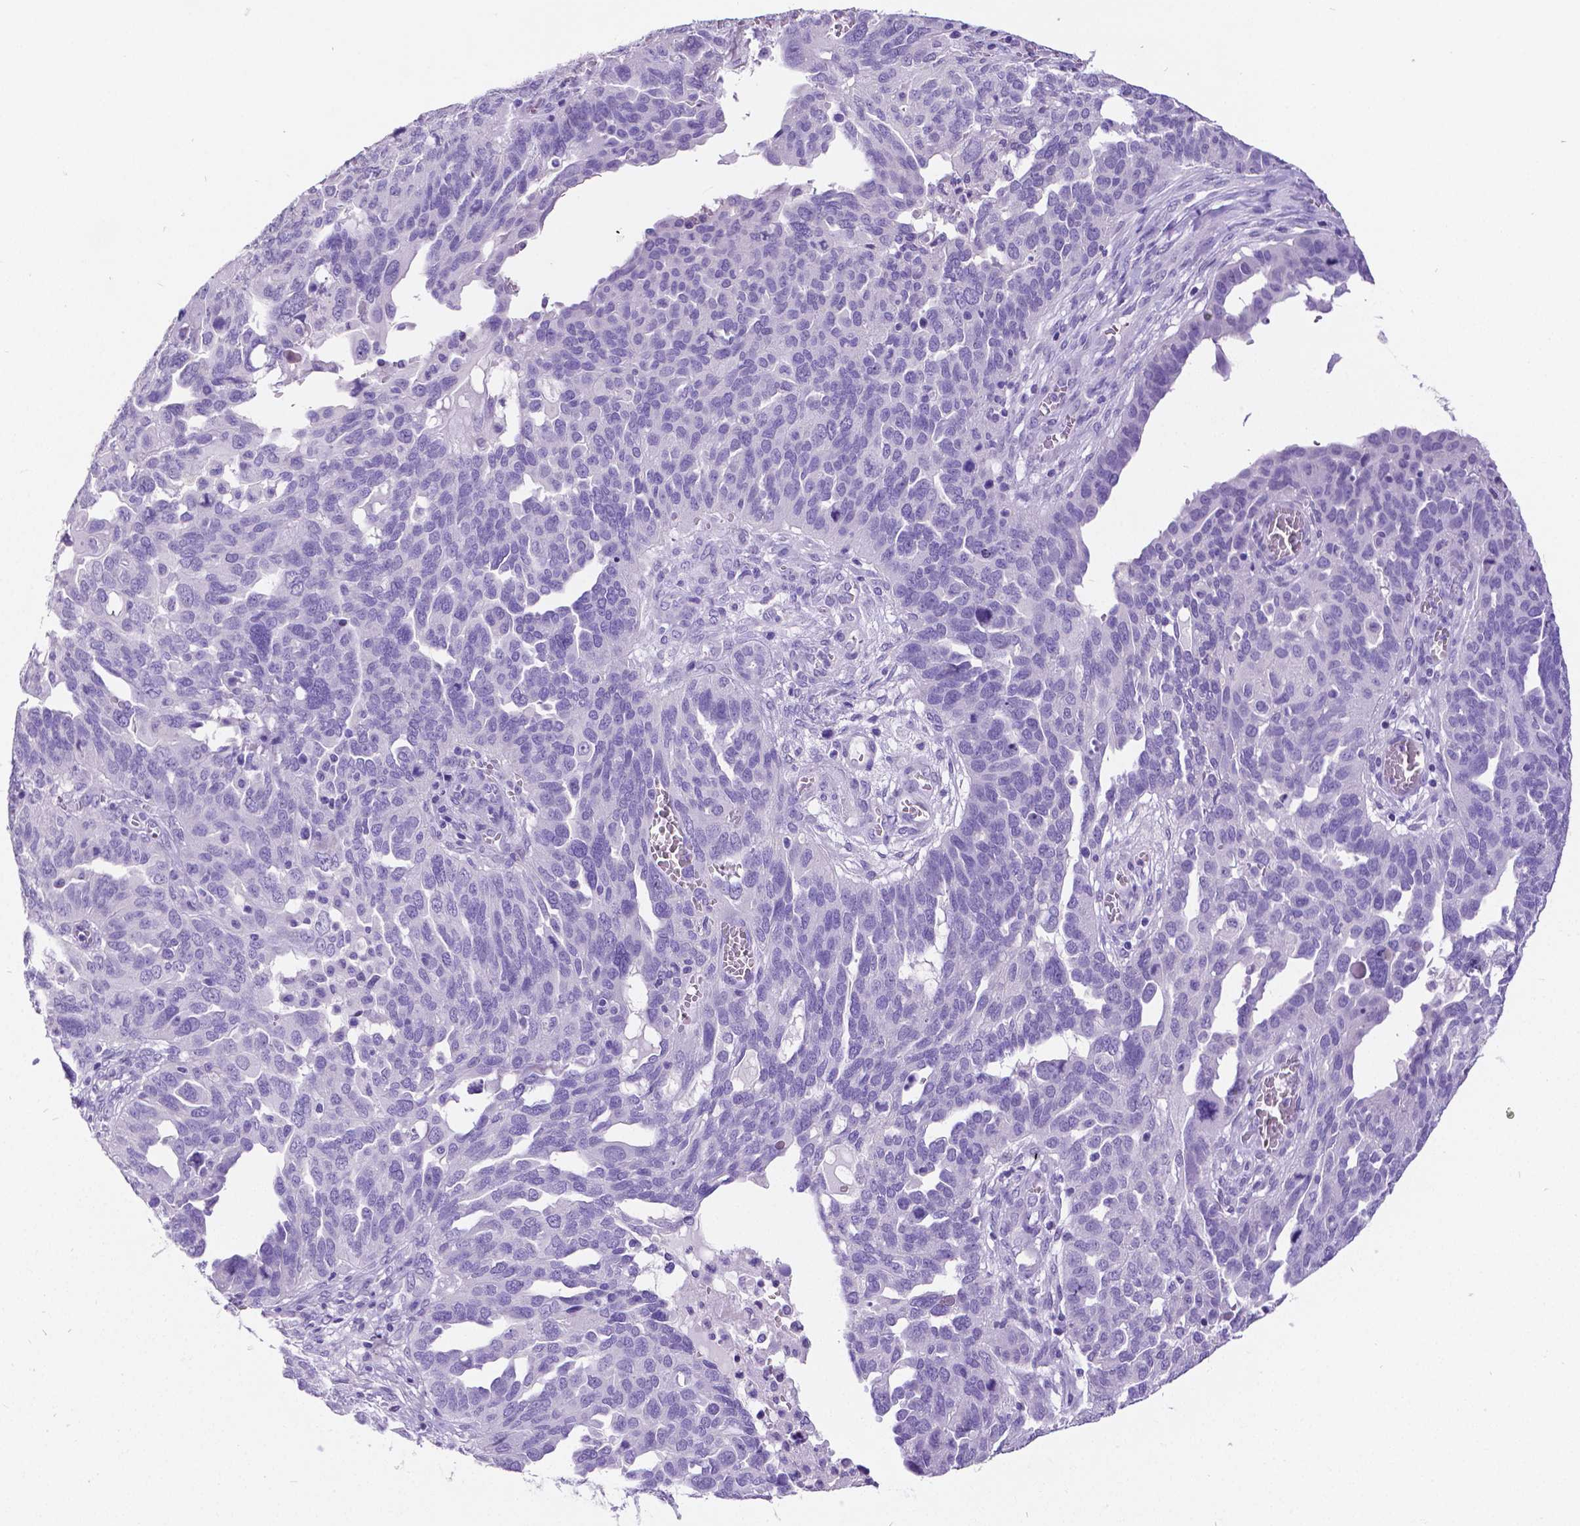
{"staining": {"intensity": "negative", "quantity": "none", "location": "none"}, "tissue": "ovarian cancer", "cell_type": "Tumor cells", "image_type": "cancer", "snomed": [{"axis": "morphology", "description": "Carcinoma, endometroid"}, {"axis": "topography", "description": "Soft tissue"}, {"axis": "topography", "description": "Ovary"}], "caption": "This is an IHC micrograph of ovarian cancer. There is no staining in tumor cells.", "gene": "SATB2", "patient": {"sex": "female", "age": 52}}